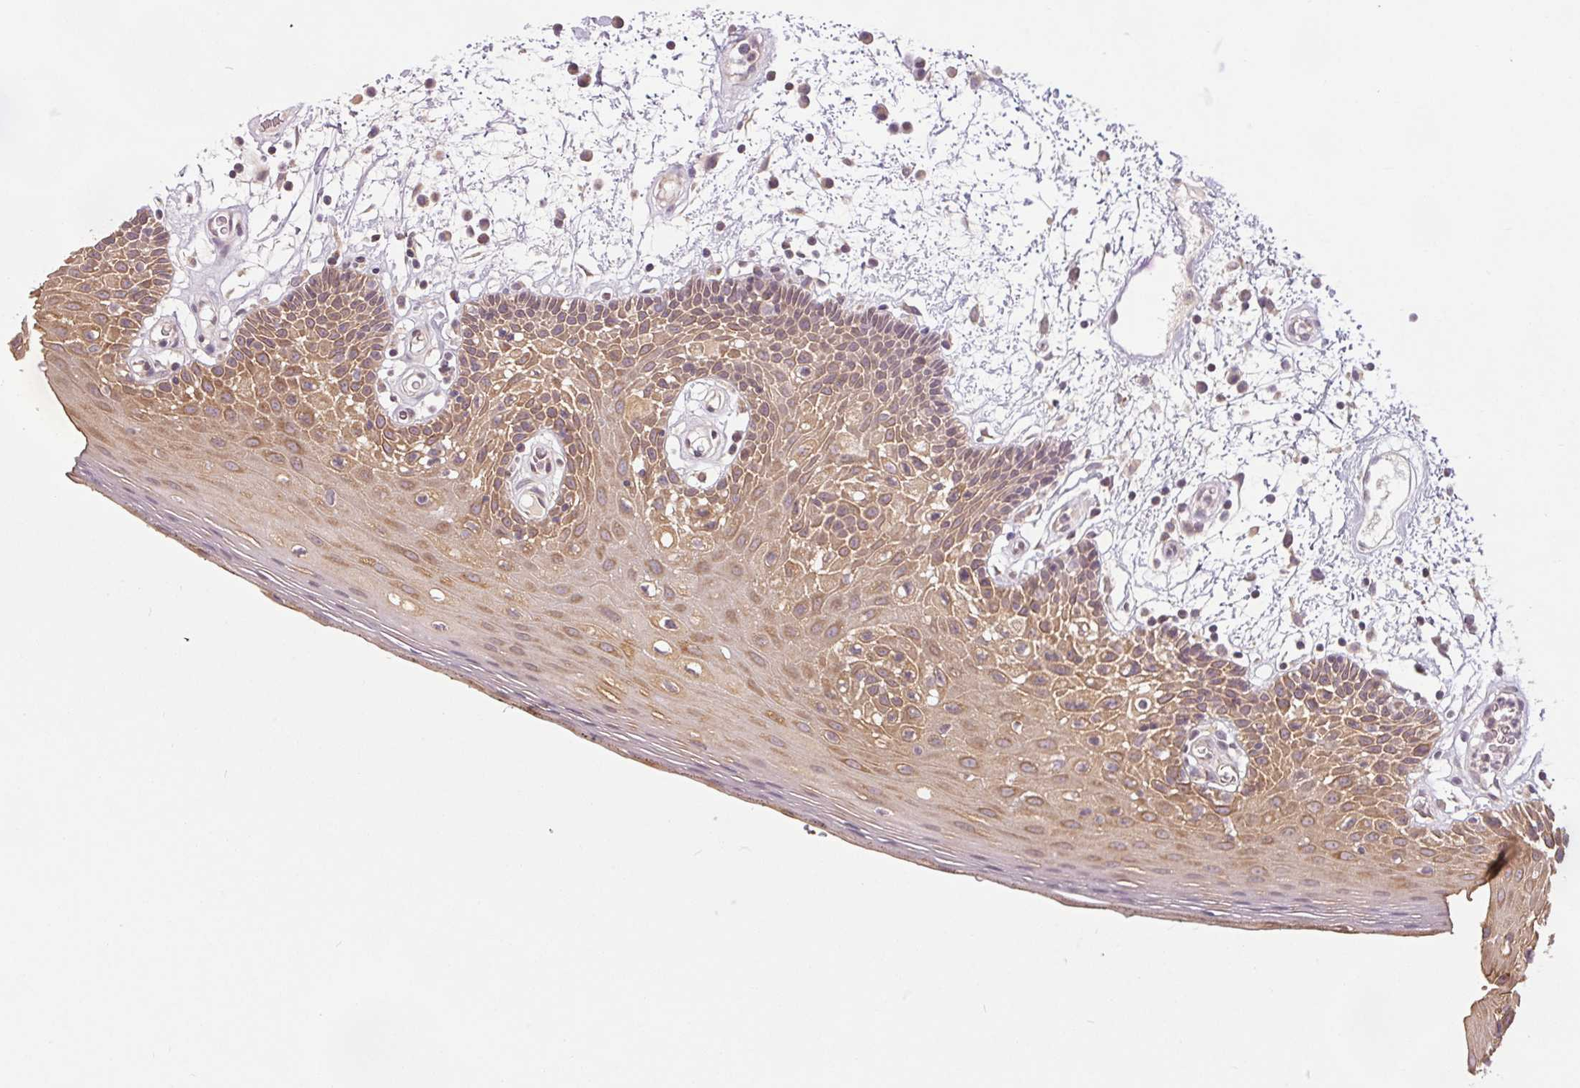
{"staining": {"intensity": "moderate", "quantity": ">75%", "location": "cytoplasmic/membranous"}, "tissue": "oral mucosa", "cell_type": "Squamous epithelial cells", "image_type": "normal", "snomed": [{"axis": "morphology", "description": "Normal tissue, NOS"}, {"axis": "morphology", "description": "Squamous cell carcinoma, NOS"}, {"axis": "topography", "description": "Oral tissue"}, {"axis": "topography", "description": "Head-Neck"}], "caption": "Oral mucosa stained with DAB immunohistochemistry (IHC) exhibits medium levels of moderate cytoplasmic/membranous positivity in approximately >75% of squamous epithelial cells.", "gene": "MAP3K5", "patient": {"sex": "male", "age": 52}}